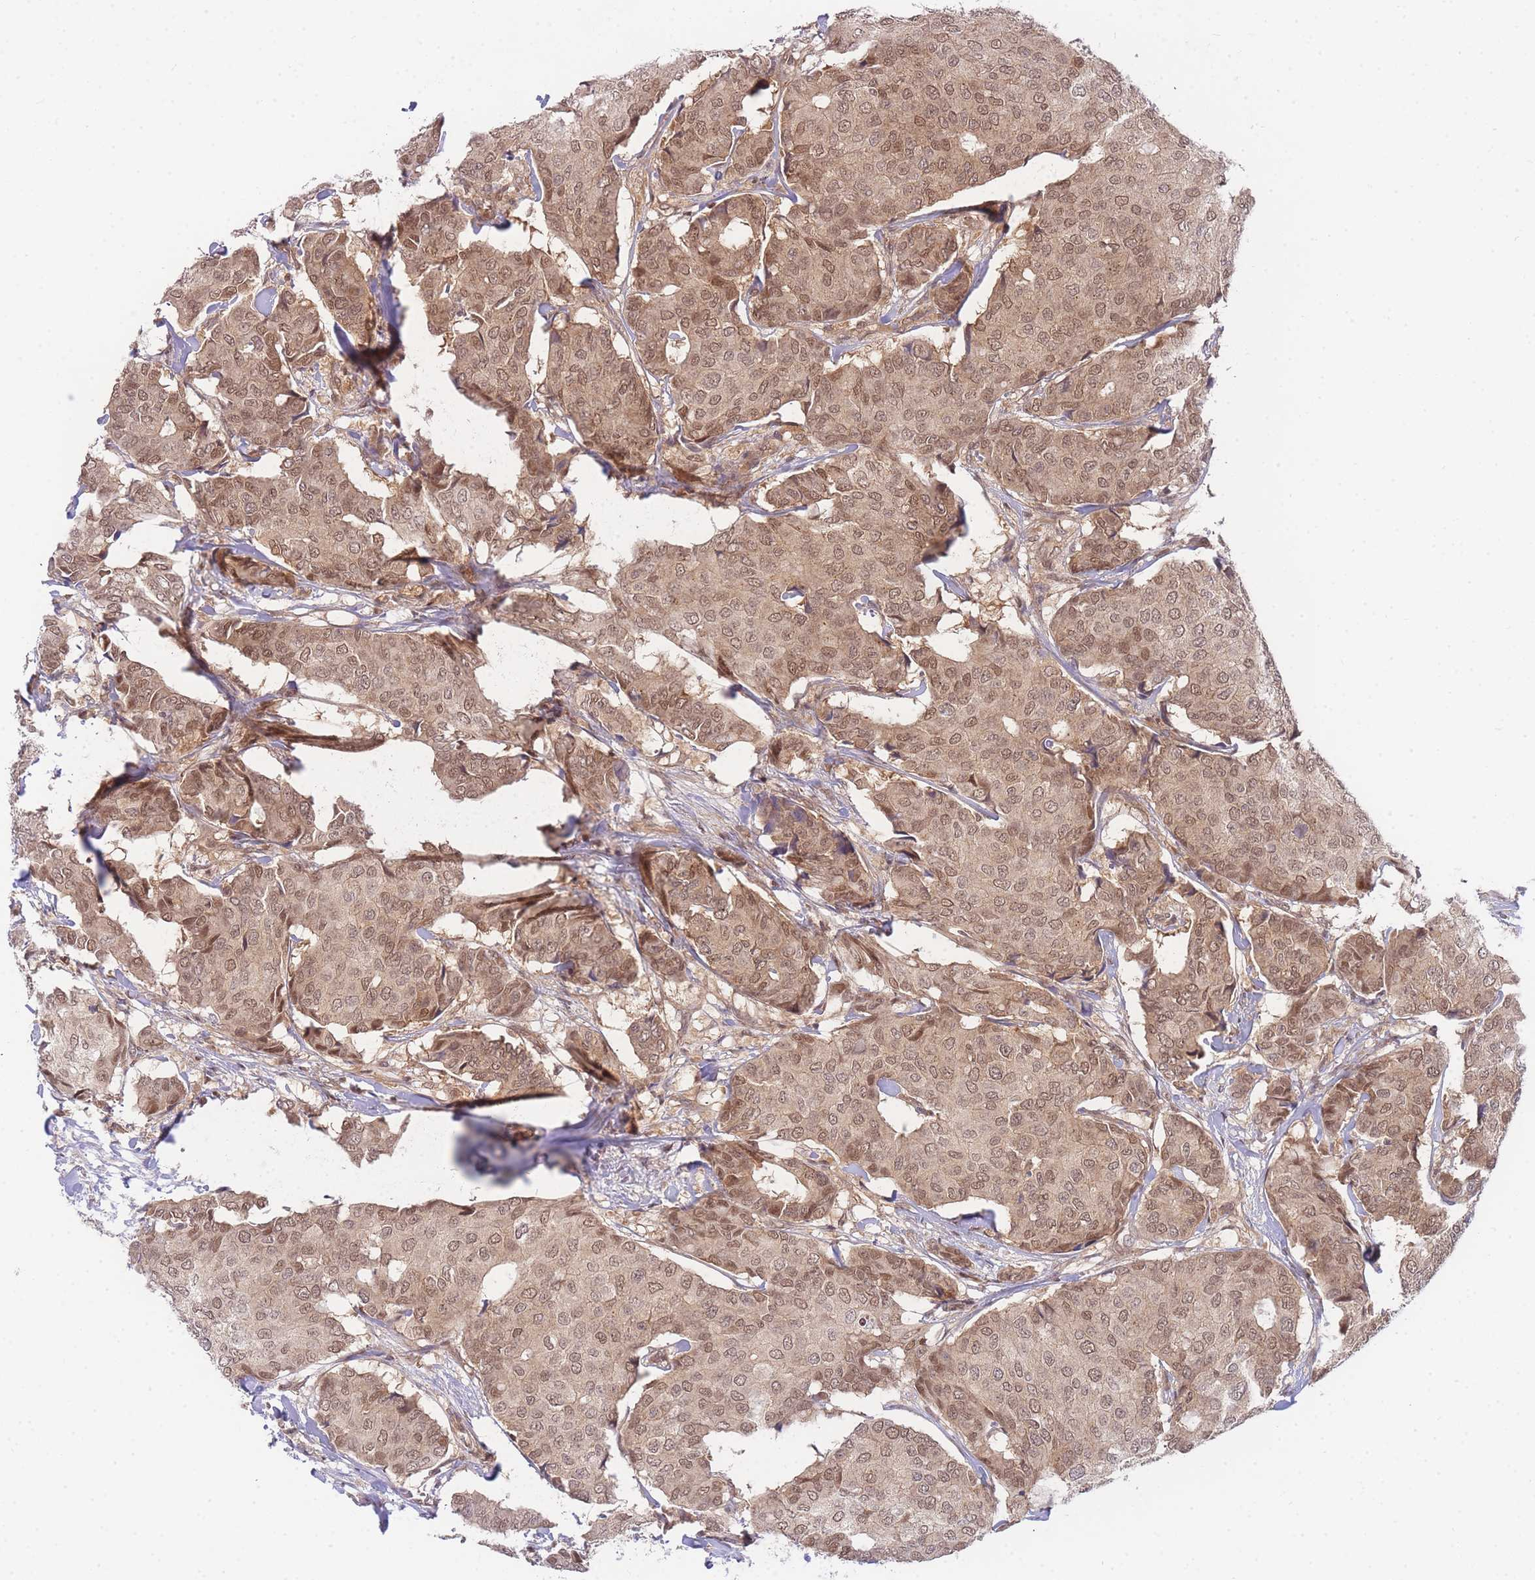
{"staining": {"intensity": "moderate", "quantity": ">75%", "location": "cytoplasmic/membranous,nuclear"}, "tissue": "breast cancer", "cell_type": "Tumor cells", "image_type": "cancer", "snomed": [{"axis": "morphology", "description": "Duct carcinoma"}, {"axis": "topography", "description": "Breast"}], "caption": "Immunohistochemical staining of human breast cancer (intraductal carcinoma) shows medium levels of moderate cytoplasmic/membranous and nuclear staining in approximately >75% of tumor cells.", "gene": "KIAA1191", "patient": {"sex": "female", "age": 75}}